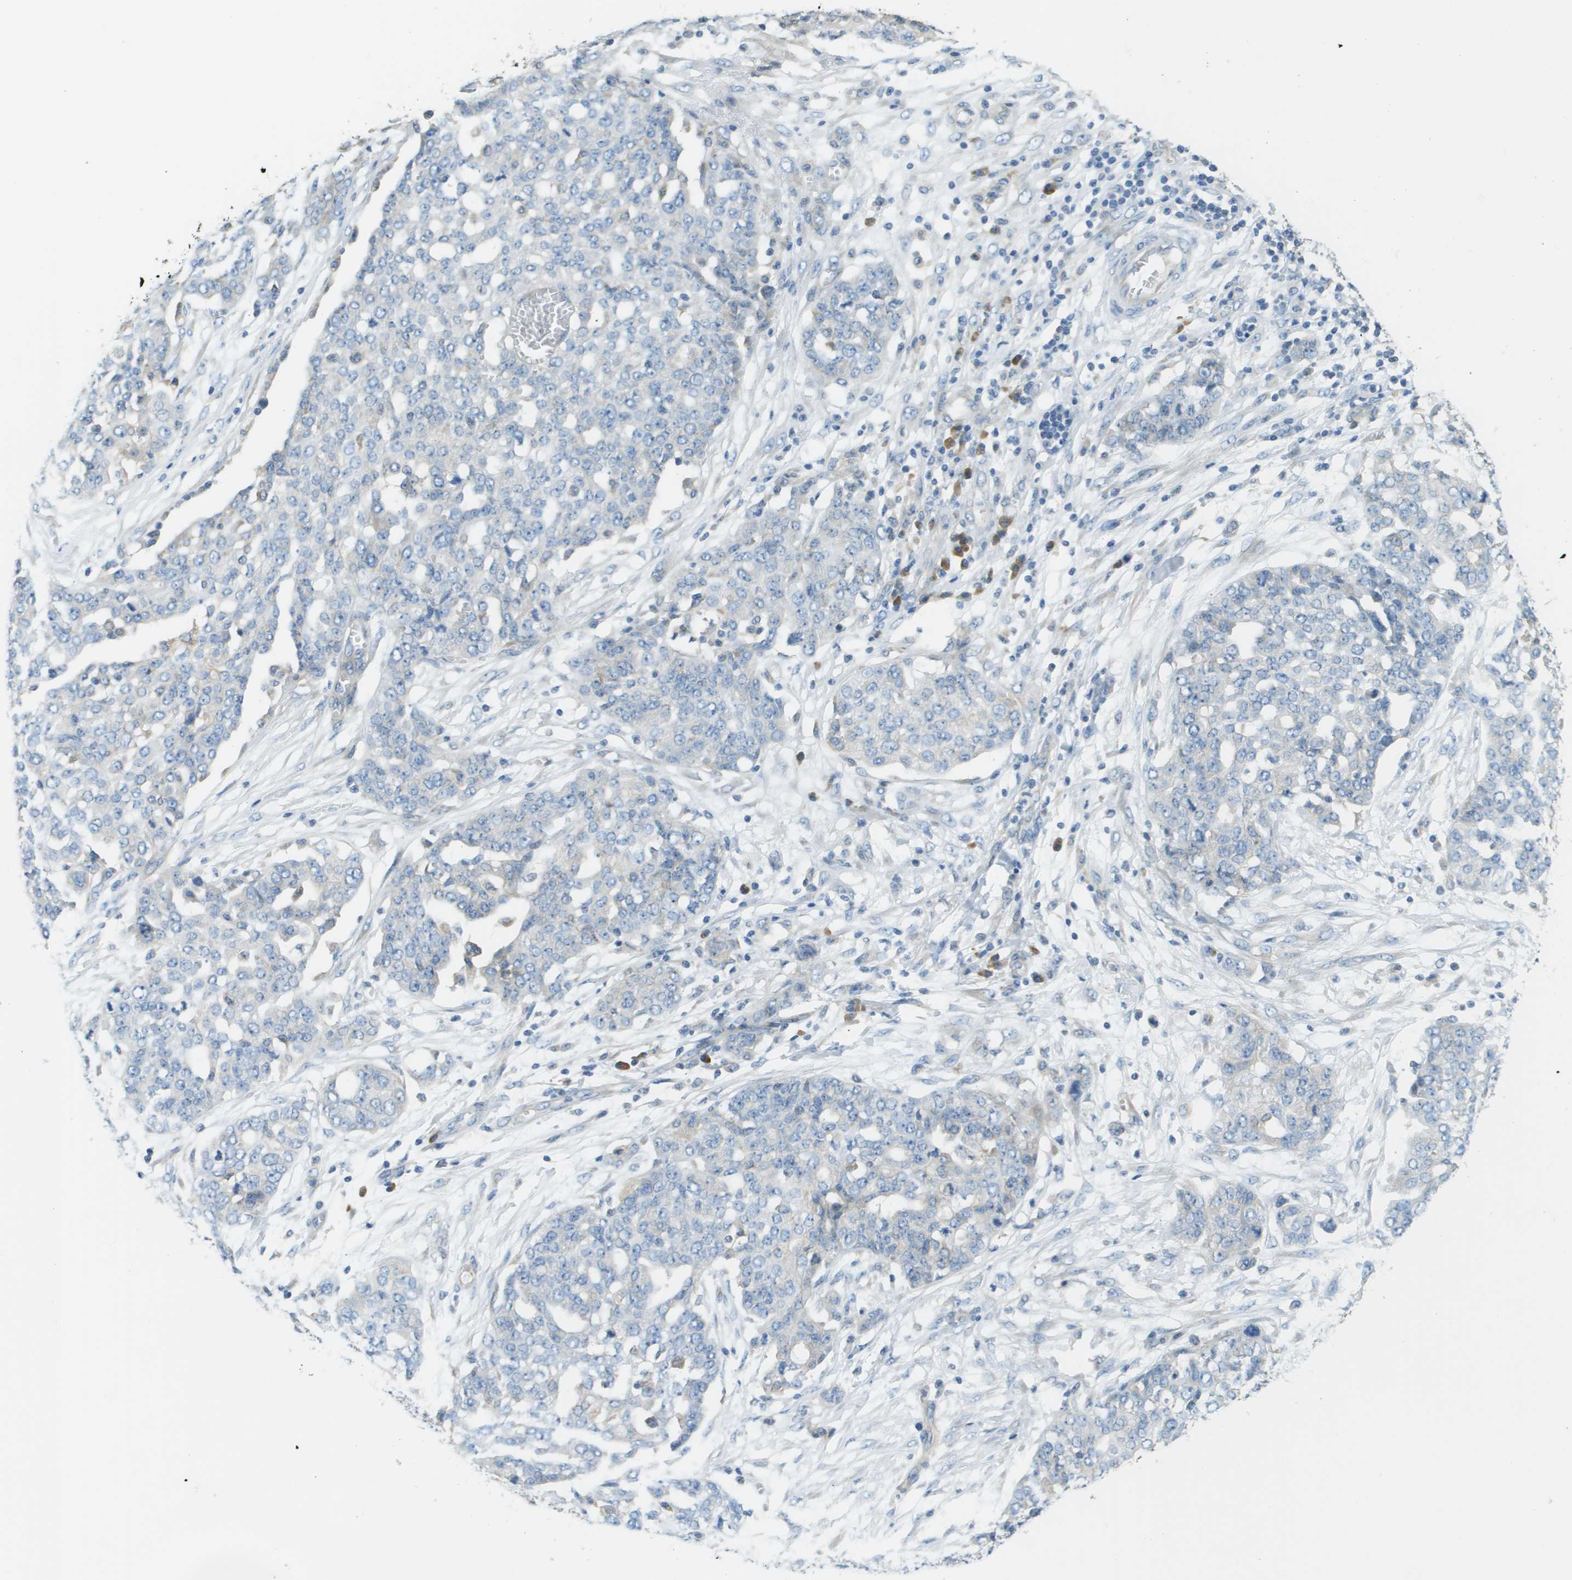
{"staining": {"intensity": "negative", "quantity": "none", "location": "none"}, "tissue": "ovarian cancer", "cell_type": "Tumor cells", "image_type": "cancer", "snomed": [{"axis": "morphology", "description": "Cystadenocarcinoma, serous, NOS"}, {"axis": "topography", "description": "Soft tissue"}, {"axis": "topography", "description": "Ovary"}], "caption": "Immunohistochemical staining of ovarian serous cystadenocarcinoma exhibits no significant expression in tumor cells.", "gene": "DNAJB11", "patient": {"sex": "female", "age": 57}}